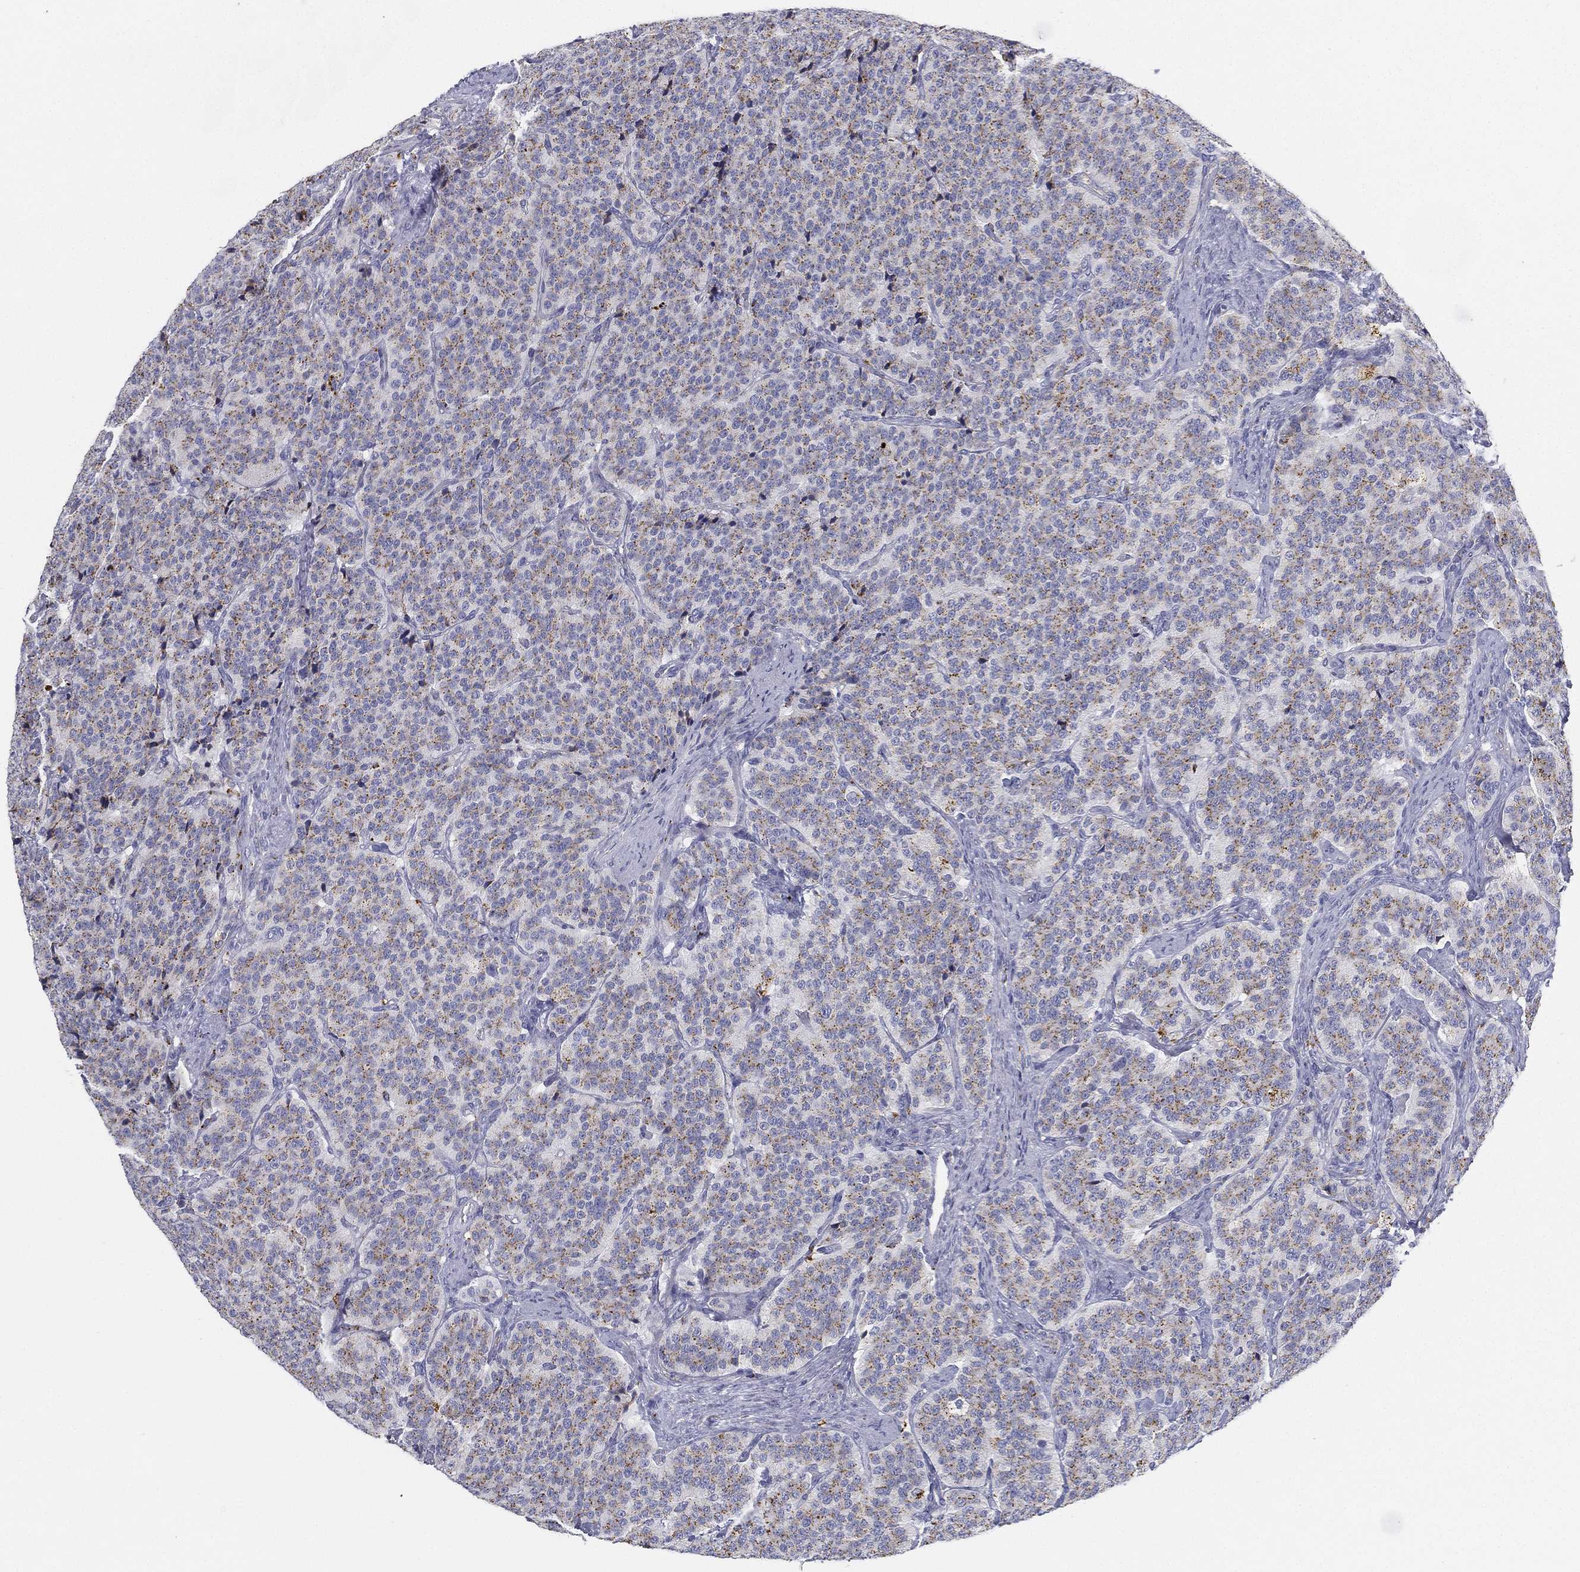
{"staining": {"intensity": "weak", "quantity": ">75%", "location": "cytoplasmic/membranous"}, "tissue": "carcinoid", "cell_type": "Tumor cells", "image_type": "cancer", "snomed": [{"axis": "morphology", "description": "Carcinoid, malignant, NOS"}, {"axis": "topography", "description": "Small intestine"}], "caption": "Carcinoid (malignant) stained with IHC demonstrates weak cytoplasmic/membranous staining in about >75% of tumor cells. The staining is performed using DAB brown chromogen to label protein expression. The nuclei are counter-stained blue using hematoxylin.", "gene": "NPC2", "patient": {"sex": "female", "age": 58}}